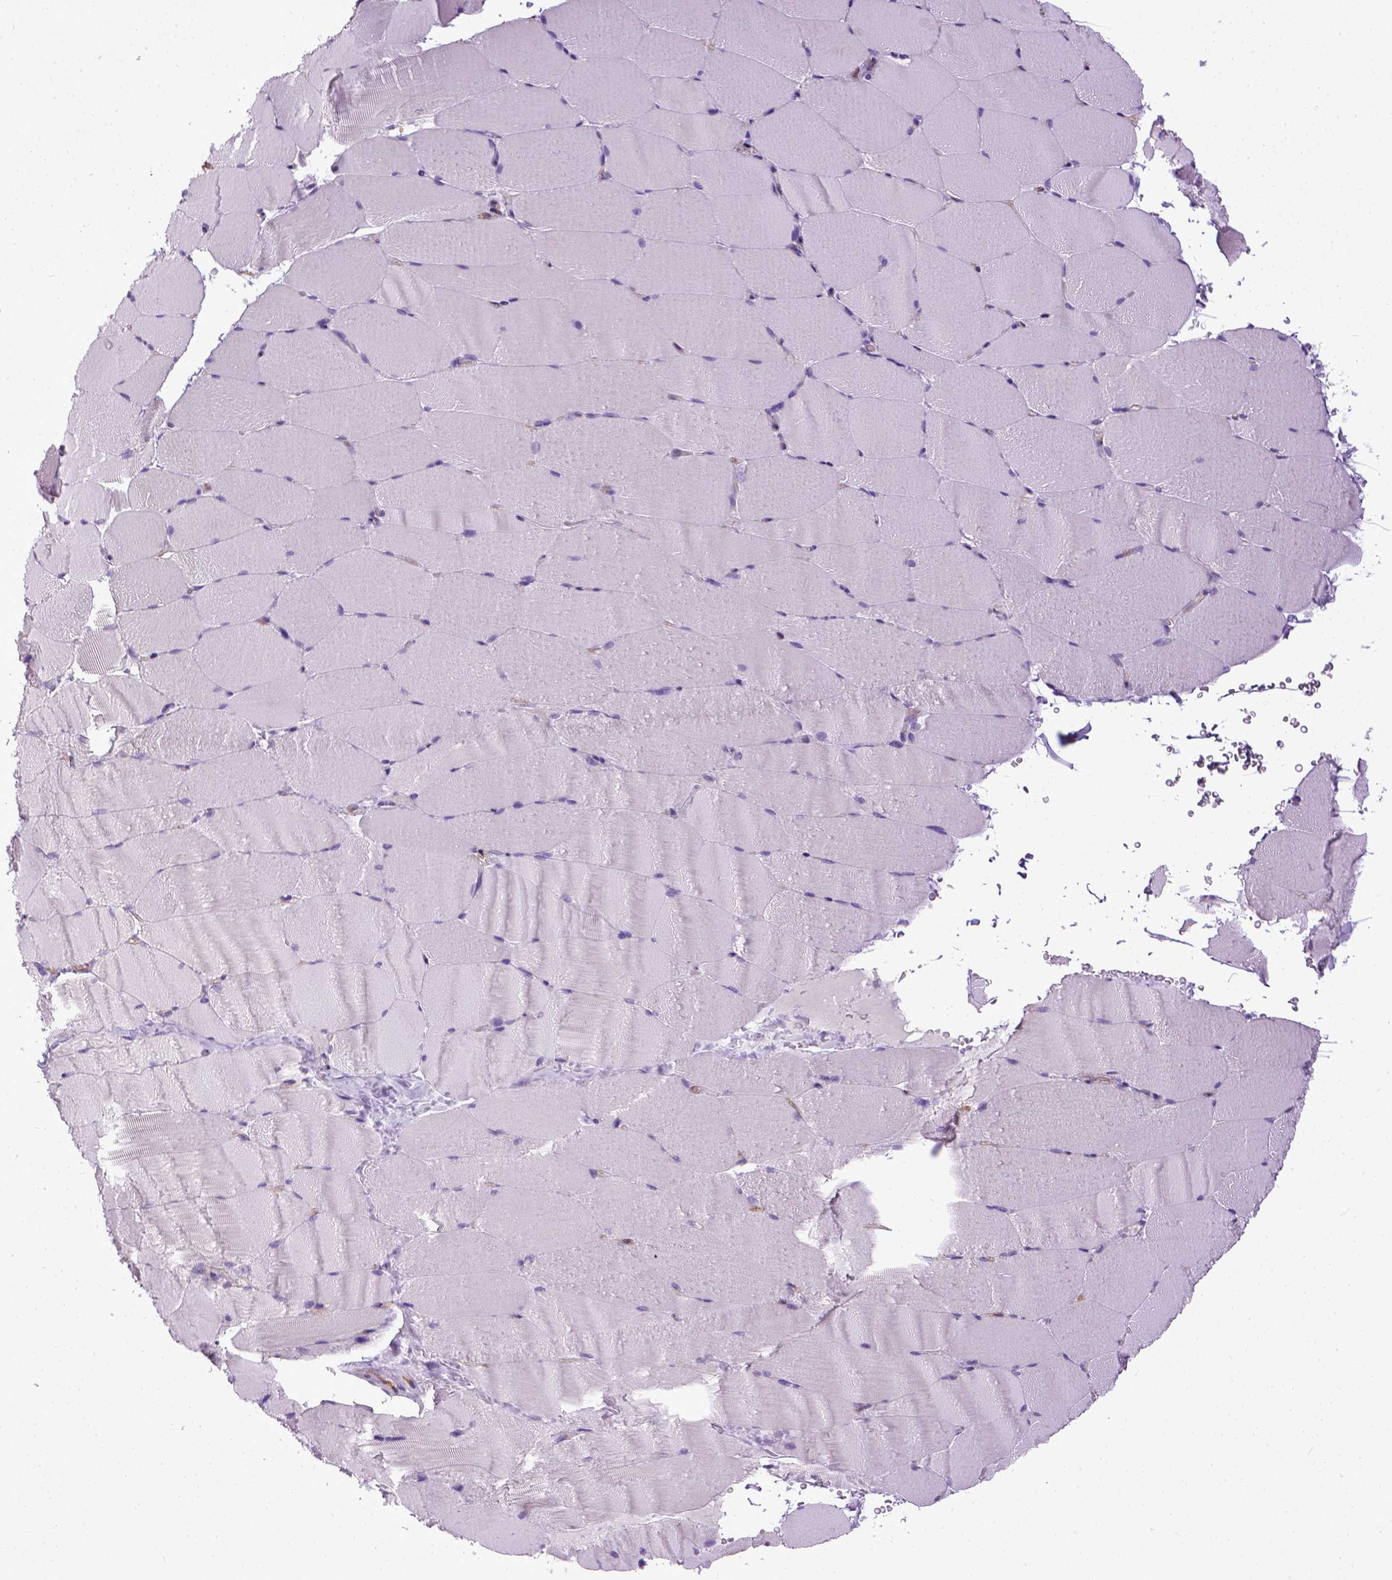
{"staining": {"intensity": "negative", "quantity": "none", "location": "none"}, "tissue": "skeletal muscle", "cell_type": "Myocytes", "image_type": "normal", "snomed": [{"axis": "morphology", "description": "Normal tissue, NOS"}, {"axis": "topography", "description": "Skeletal muscle"}], "caption": "High magnification brightfield microscopy of unremarkable skeletal muscle stained with DAB (3,3'-diaminobenzidine) (brown) and counterstained with hematoxylin (blue): myocytes show no significant positivity.", "gene": "ENG", "patient": {"sex": "female", "age": 37}}